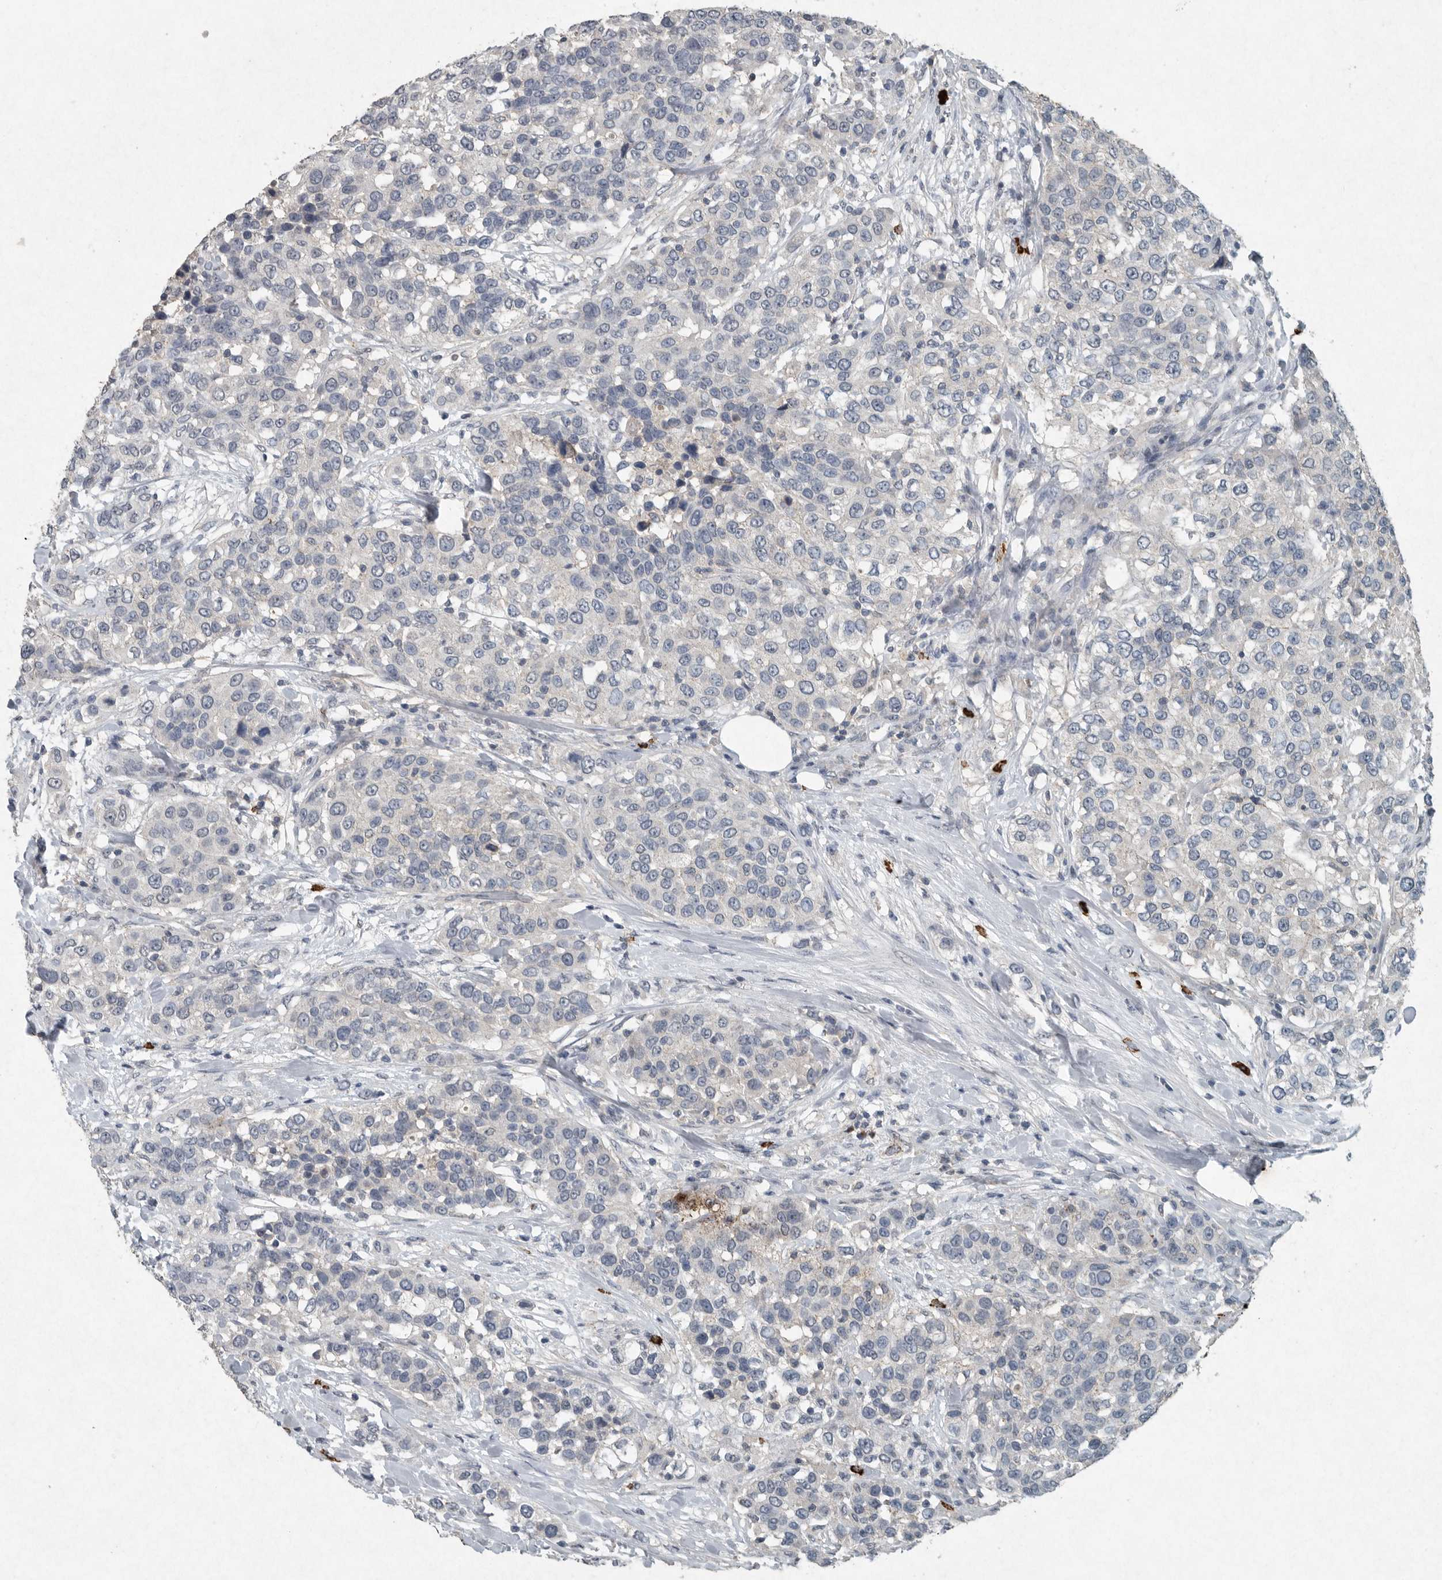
{"staining": {"intensity": "negative", "quantity": "none", "location": "none"}, "tissue": "urothelial cancer", "cell_type": "Tumor cells", "image_type": "cancer", "snomed": [{"axis": "morphology", "description": "Urothelial carcinoma, High grade"}, {"axis": "topography", "description": "Urinary bladder"}], "caption": "Immunohistochemistry image of neoplastic tissue: human urothelial cancer stained with DAB (3,3'-diaminobenzidine) demonstrates no significant protein staining in tumor cells.", "gene": "IL20", "patient": {"sex": "female", "age": 80}}